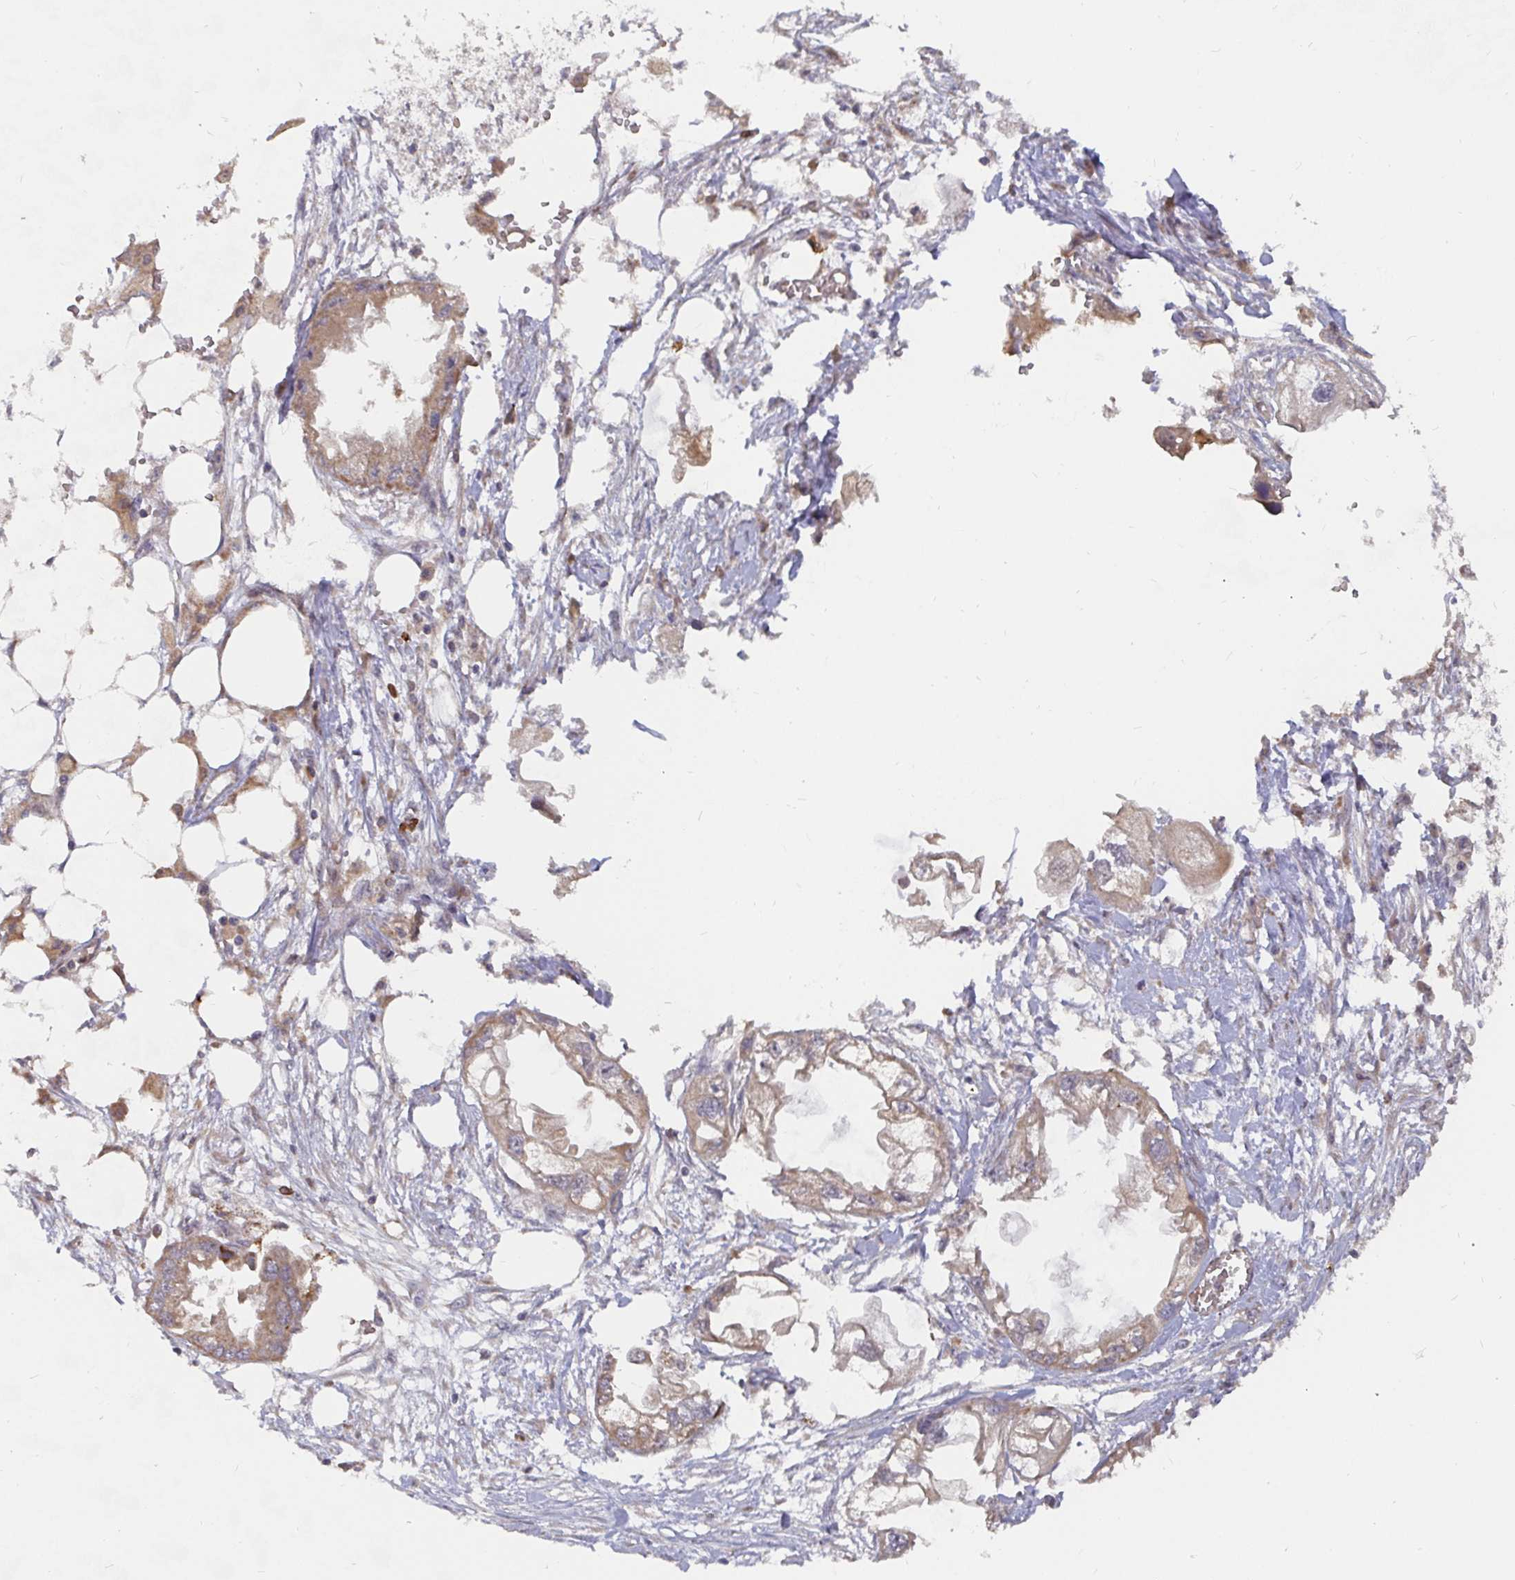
{"staining": {"intensity": "moderate", "quantity": ">75%", "location": "cytoplasmic/membranous"}, "tissue": "endometrial cancer", "cell_type": "Tumor cells", "image_type": "cancer", "snomed": [{"axis": "morphology", "description": "Adenocarcinoma, NOS"}, {"axis": "morphology", "description": "Adenocarcinoma, metastatic, NOS"}, {"axis": "topography", "description": "Adipose tissue"}, {"axis": "topography", "description": "Endometrium"}], "caption": "Protein staining by immunohistochemistry (IHC) shows moderate cytoplasmic/membranous positivity in about >75% of tumor cells in endometrial metastatic adenocarcinoma.", "gene": "PDF", "patient": {"sex": "female", "age": 67}}